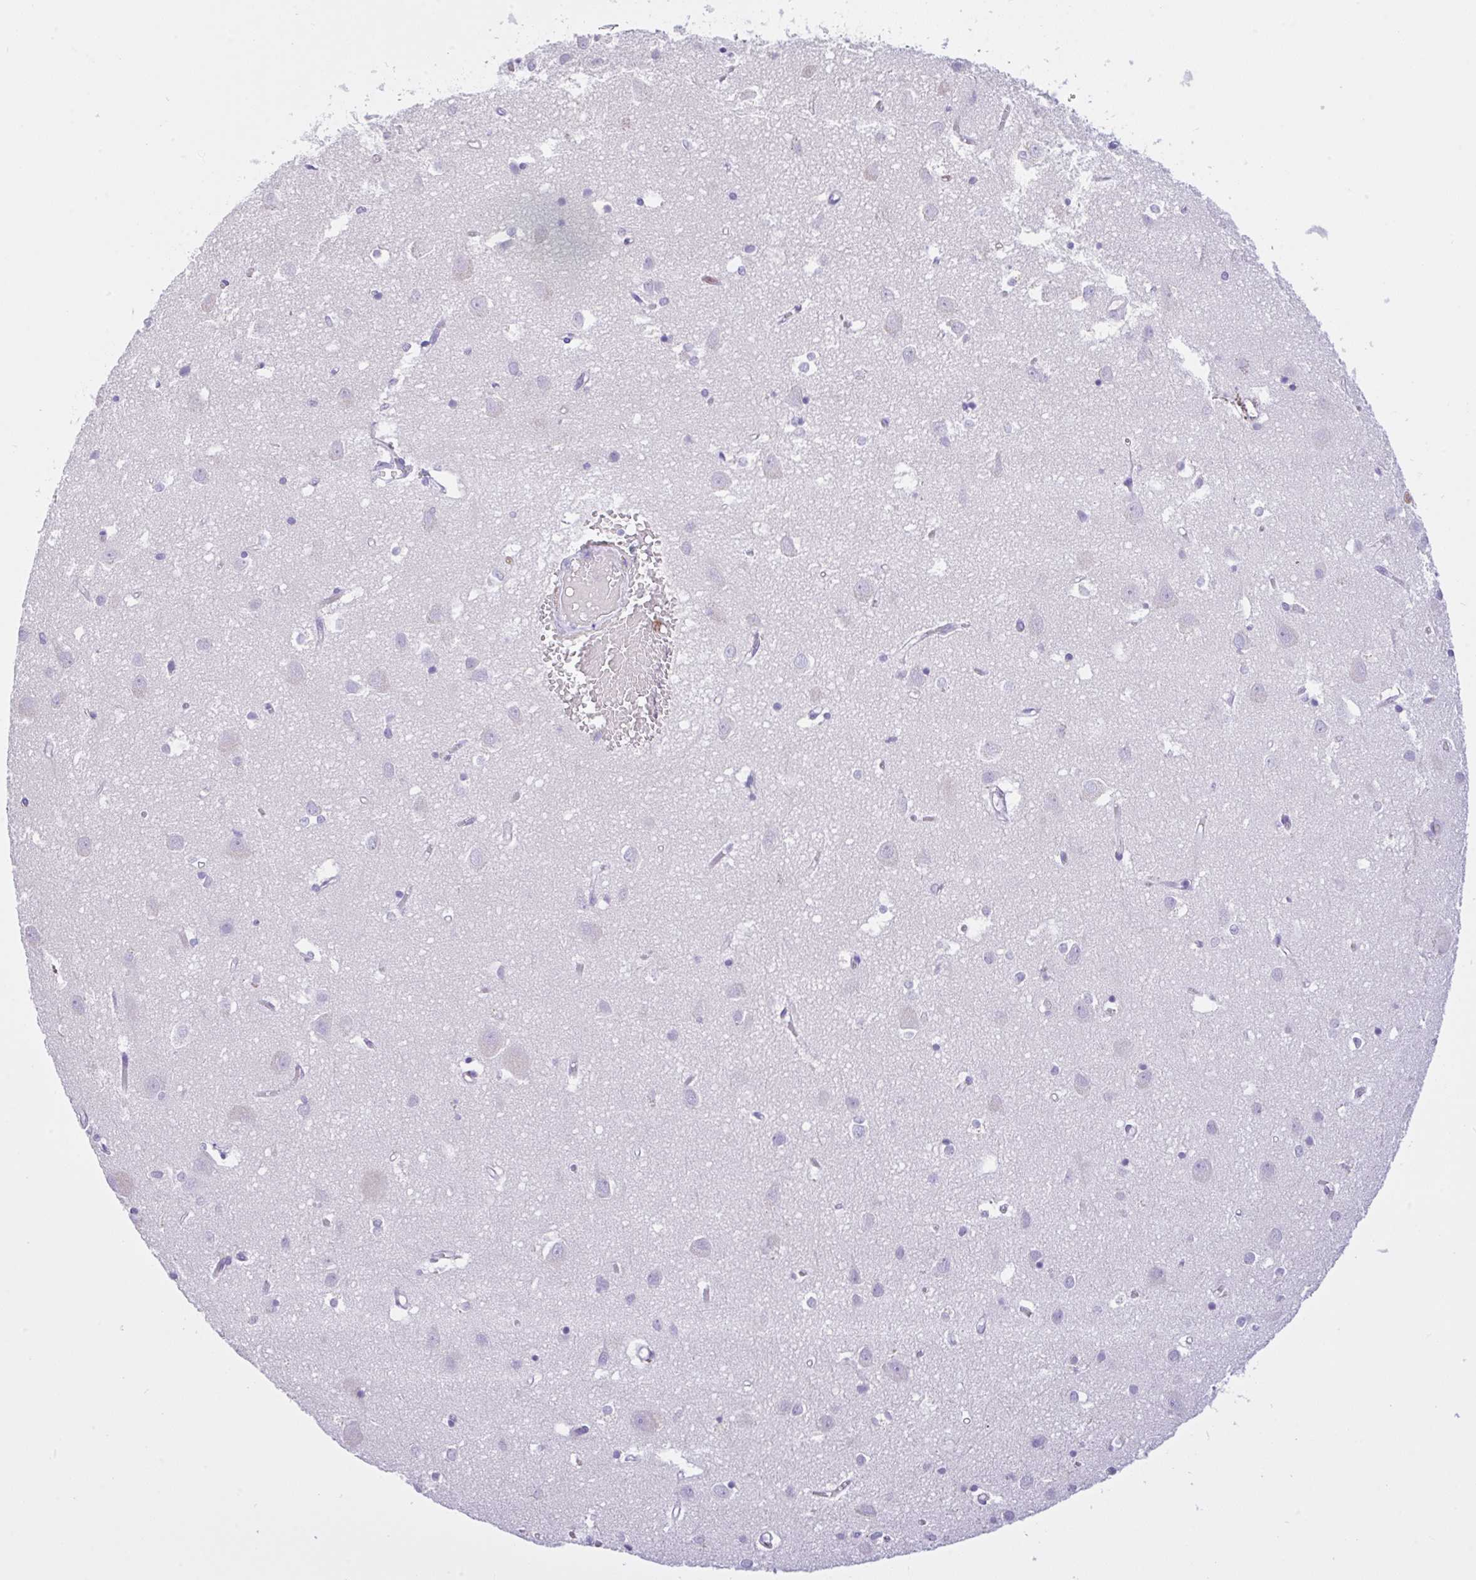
{"staining": {"intensity": "negative", "quantity": "none", "location": "none"}, "tissue": "cerebral cortex", "cell_type": "Endothelial cells", "image_type": "normal", "snomed": [{"axis": "morphology", "description": "Normal tissue, NOS"}, {"axis": "topography", "description": "Cerebral cortex"}], "caption": "Cerebral cortex was stained to show a protein in brown. There is no significant expression in endothelial cells. (IHC, brightfield microscopy, high magnification).", "gene": "NCF1", "patient": {"sex": "male", "age": 70}}